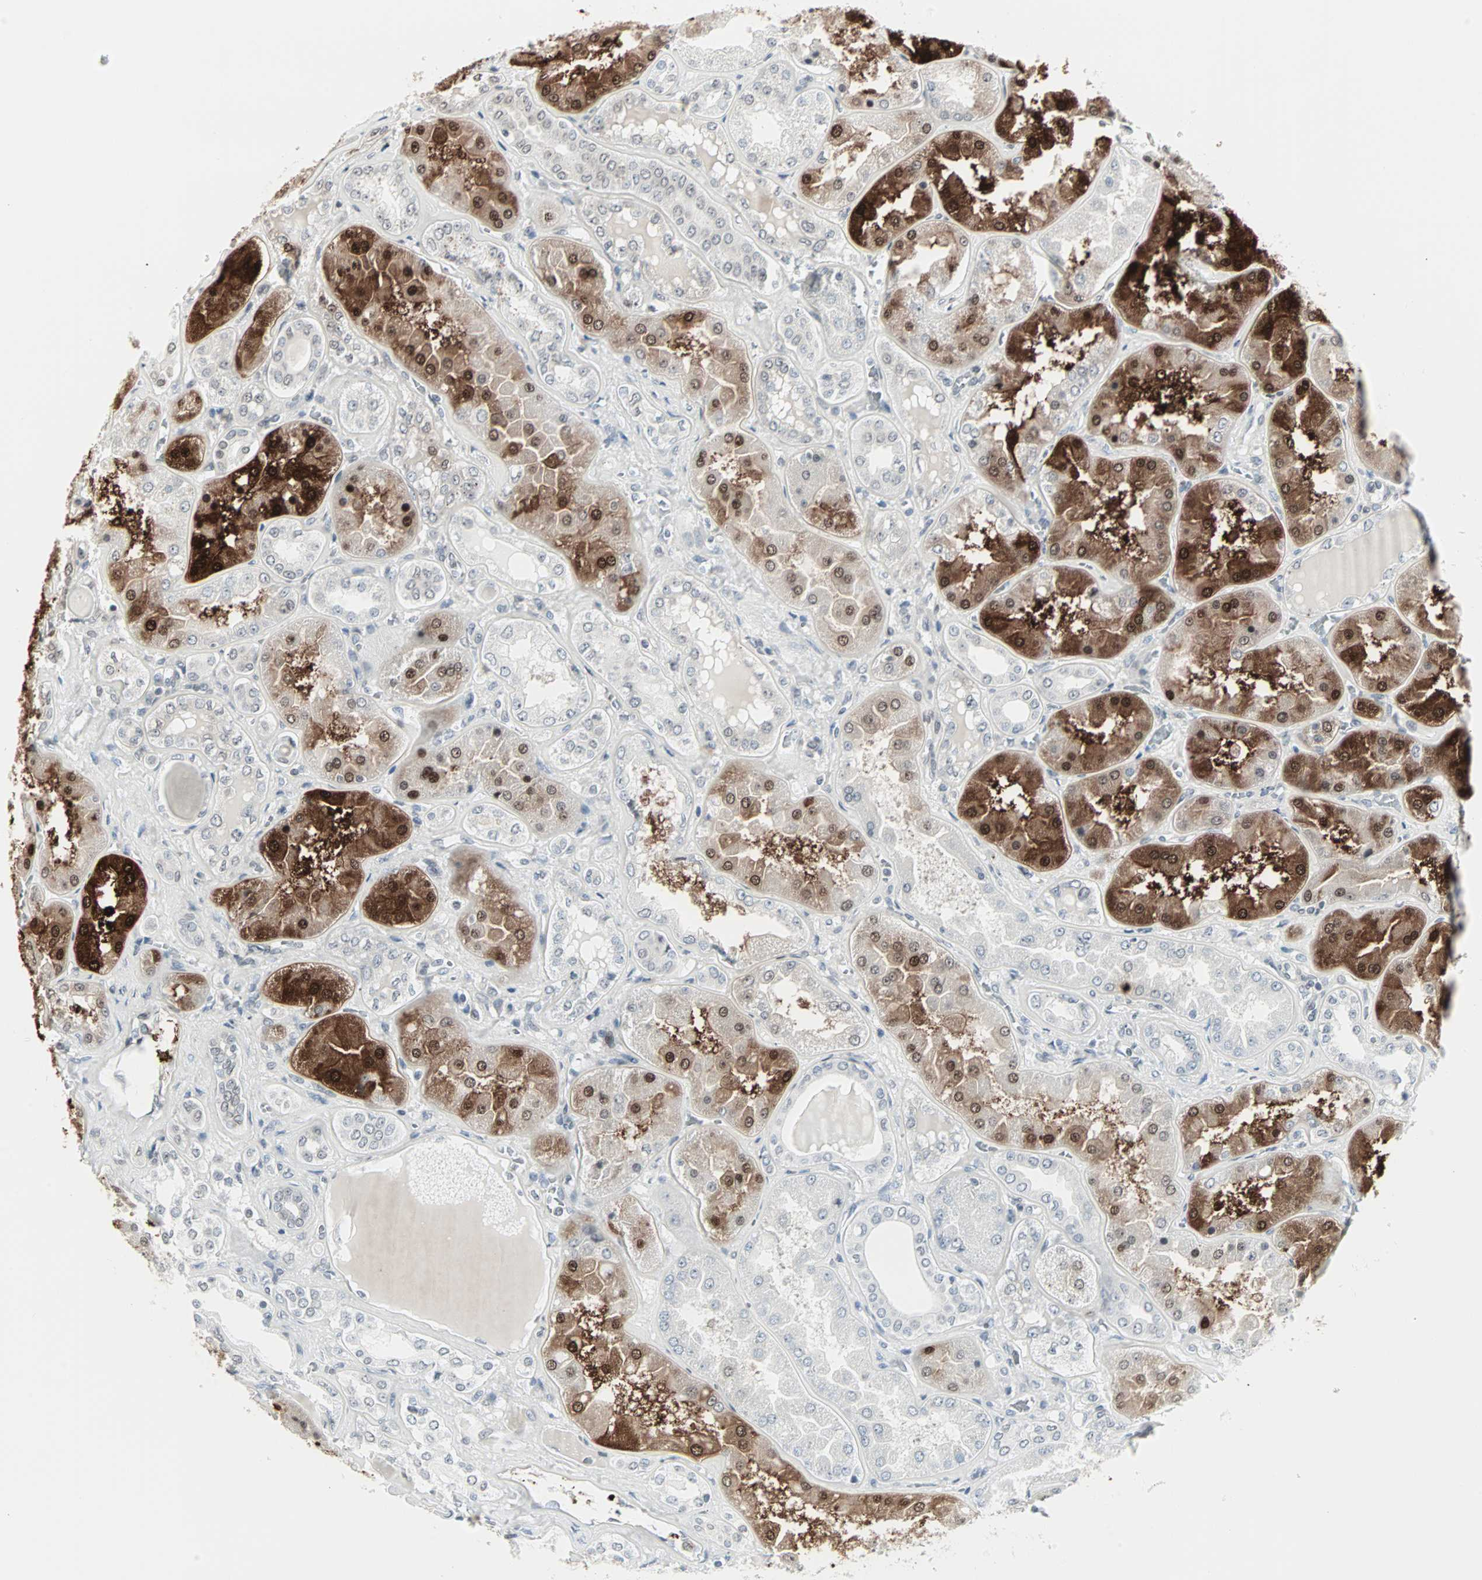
{"staining": {"intensity": "negative", "quantity": "none", "location": "none"}, "tissue": "kidney", "cell_type": "Cells in glomeruli", "image_type": "normal", "snomed": [{"axis": "morphology", "description": "Normal tissue, NOS"}, {"axis": "topography", "description": "Kidney"}], "caption": "Photomicrograph shows no protein expression in cells in glomeruli of unremarkable kidney. Nuclei are stained in blue.", "gene": "CBLC", "patient": {"sex": "female", "age": 56}}